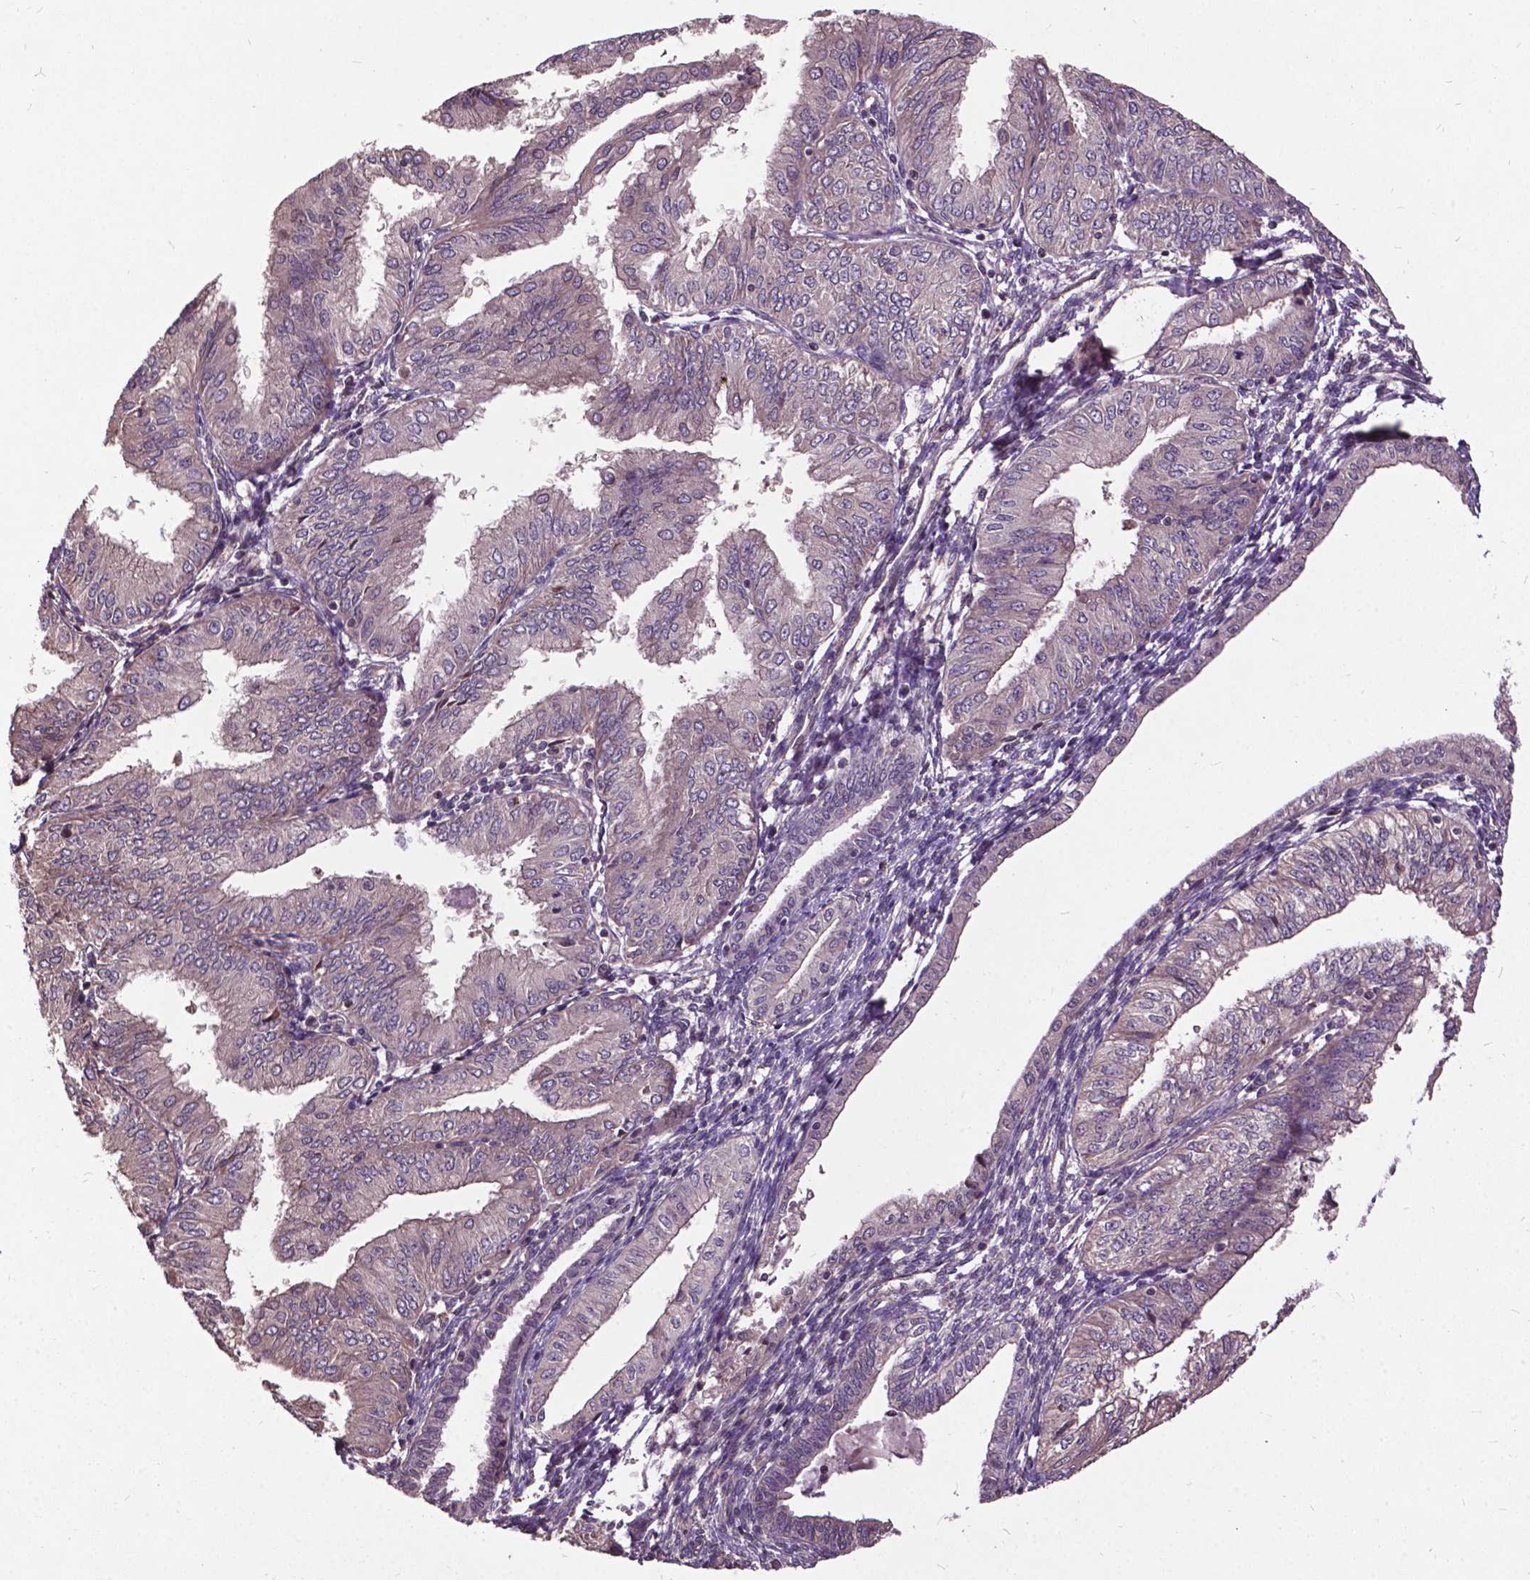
{"staining": {"intensity": "negative", "quantity": "none", "location": "none"}, "tissue": "endometrial cancer", "cell_type": "Tumor cells", "image_type": "cancer", "snomed": [{"axis": "morphology", "description": "Adenocarcinoma, NOS"}, {"axis": "topography", "description": "Endometrium"}], "caption": "This is an IHC histopathology image of human endometrial adenocarcinoma. There is no positivity in tumor cells.", "gene": "AP1S3", "patient": {"sex": "female", "age": 53}}